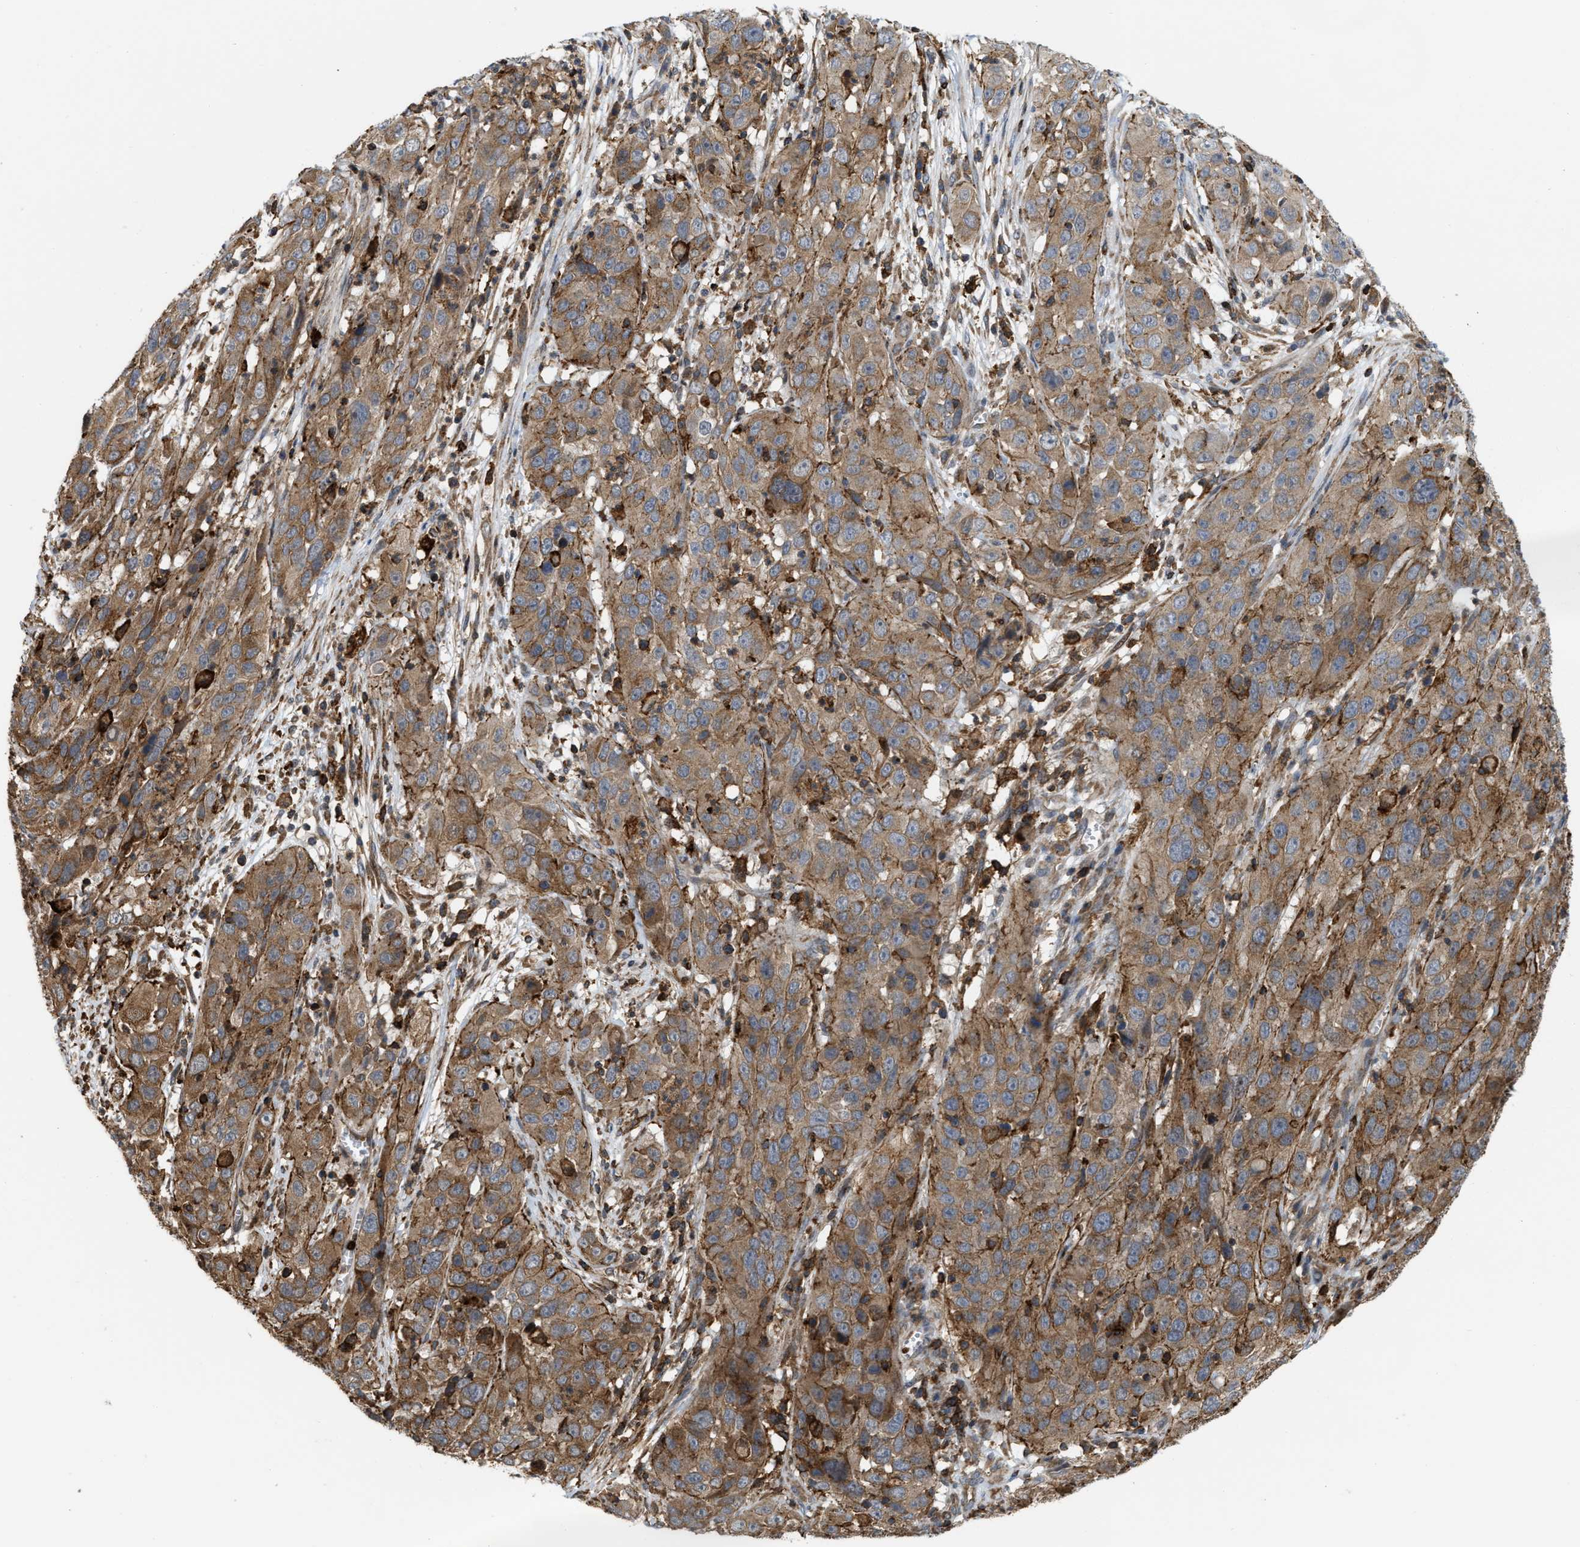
{"staining": {"intensity": "moderate", "quantity": ">75%", "location": "cytoplasmic/membranous"}, "tissue": "cervical cancer", "cell_type": "Tumor cells", "image_type": "cancer", "snomed": [{"axis": "morphology", "description": "Squamous cell carcinoma, NOS"}, {"axis": "topography", "description": "Cervix"}], "caption": "The image reveals immunohistochemical staining of cervical squamous cell carcinoma. There is moderate cytoplasmic/membranous staining is seen in approximately >75% of tumor cells.", "gene": "IQCE", "patient": {"sex": "female", "age": 32}}